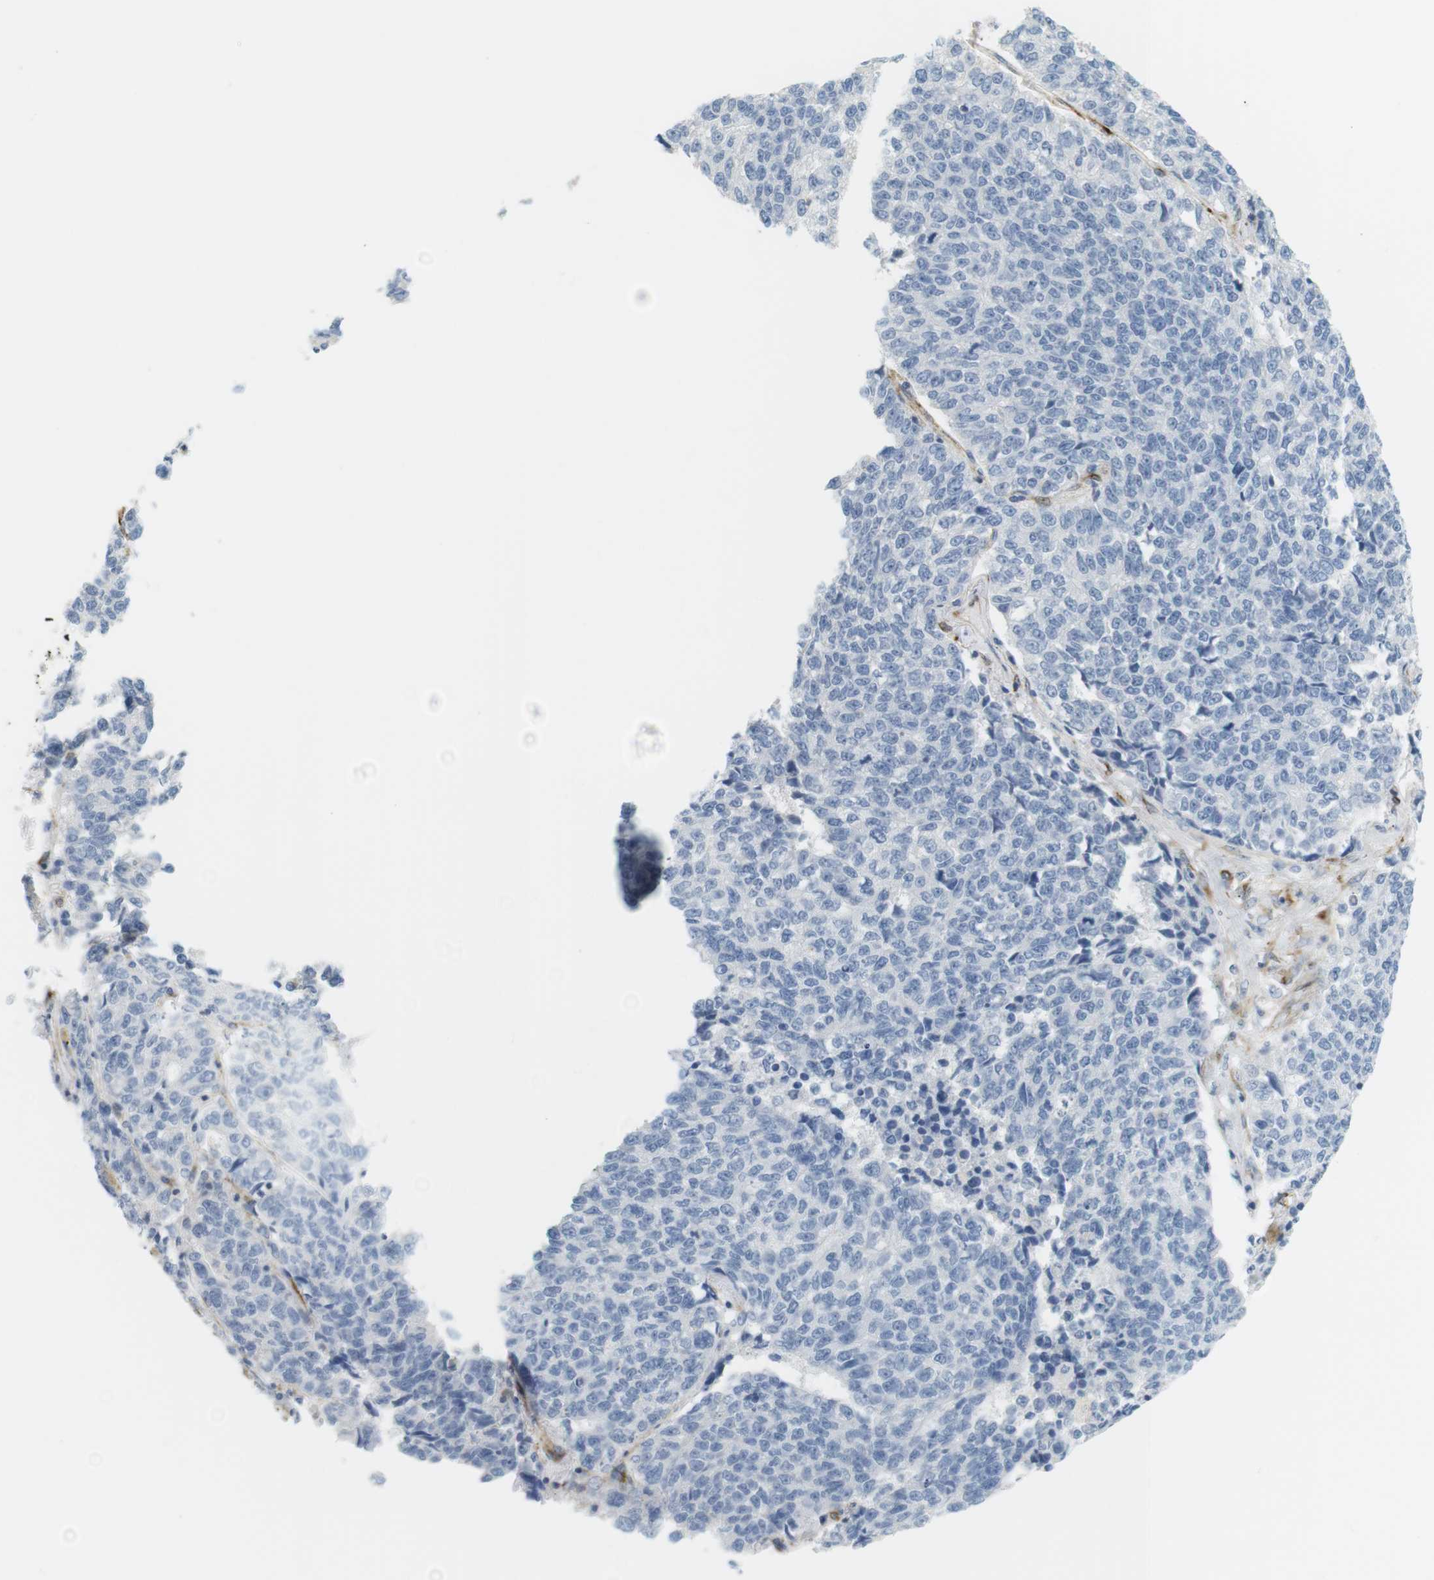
{"staining": {"intensity": "negative", "quantity": "none", "location": "none"}, "tissue": "lung cancer", "cell_type": "Tumor cells", "image_type": "cancer", "snomed": [{"axis": "morphology", "description": "Adenocarcinoma, NOS"}, {"axis": "topography", "description": "Lung"}], "caption": "IHC of lung cancer (adenocarcinoma) demonstrates no staining in tumor cells.", "gene": "F2R", "patient": {"sex": "male", "age": 49}}